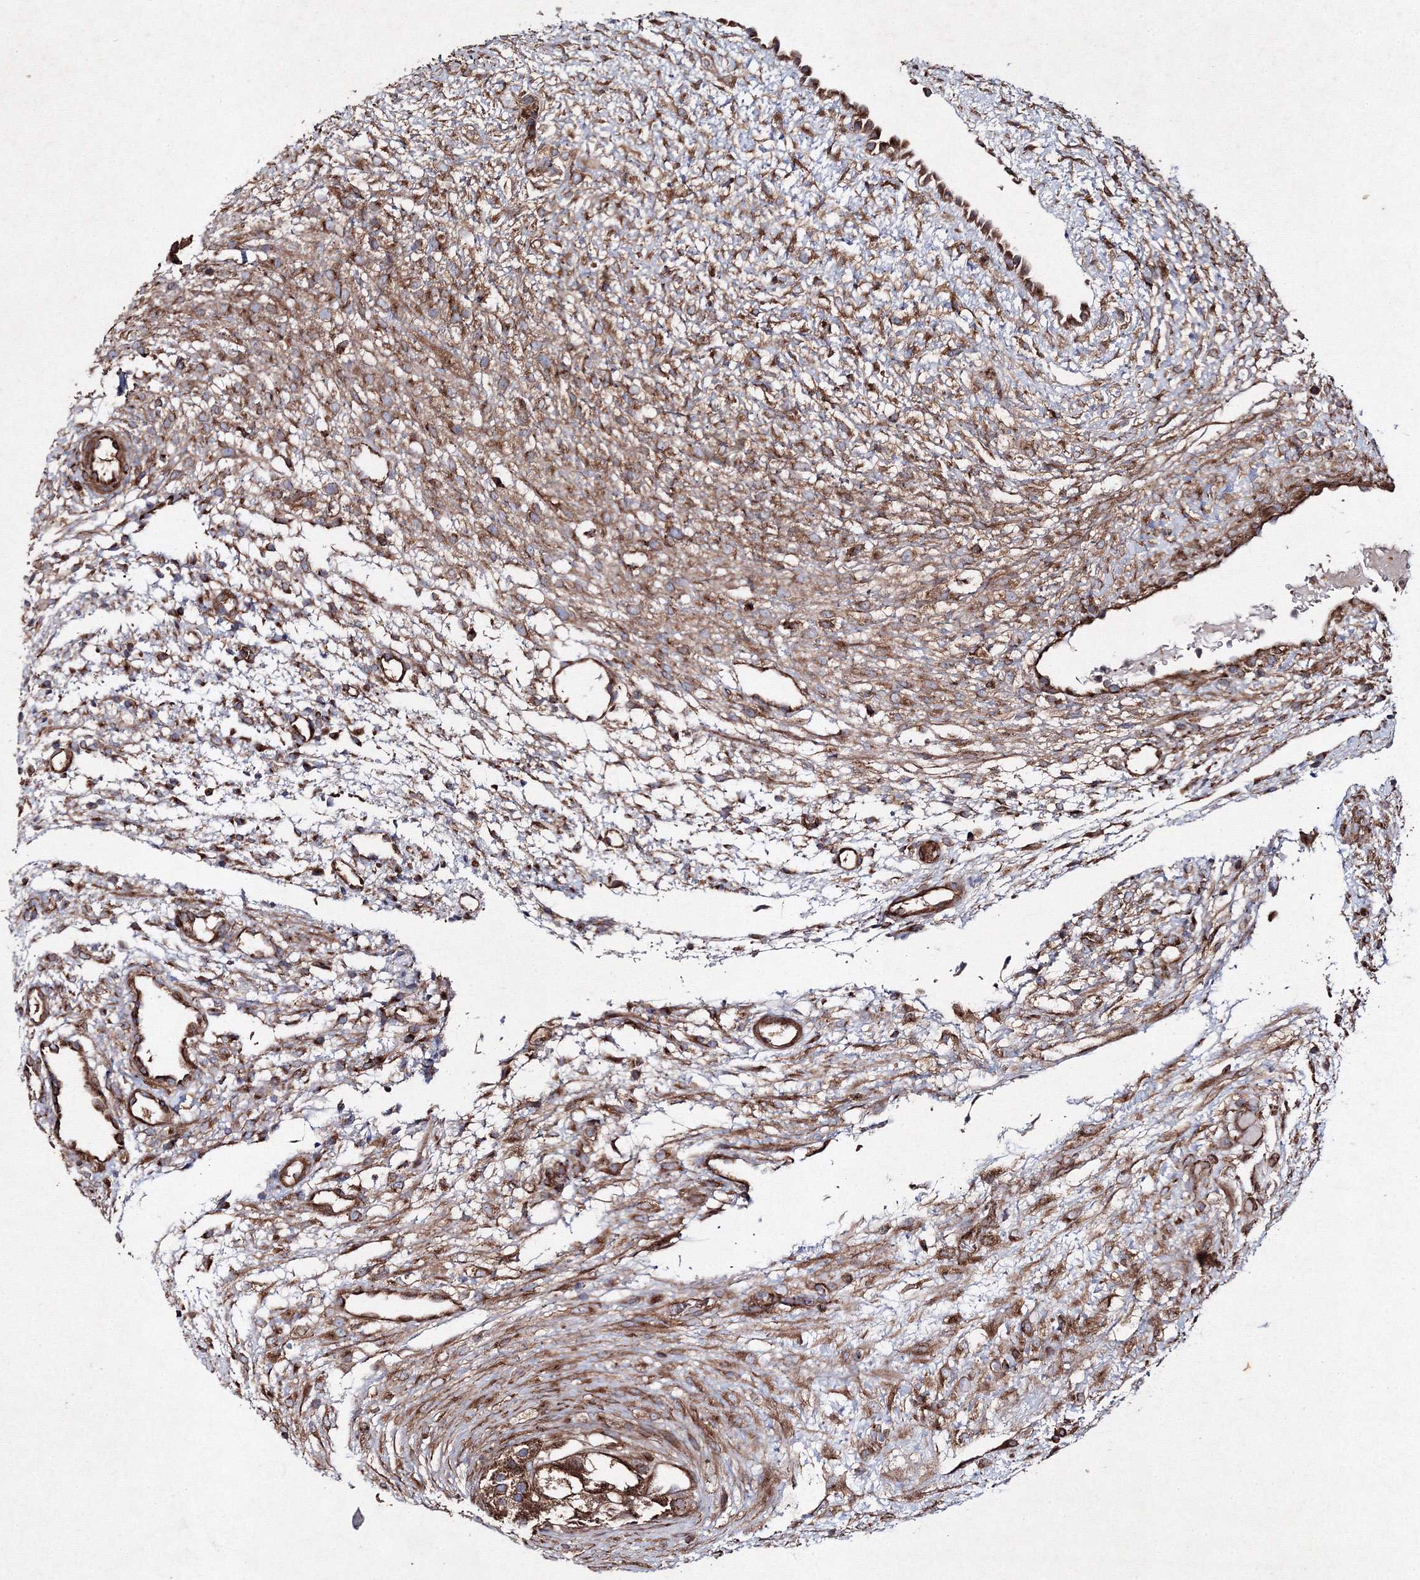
{"staining": {"intensity": "moderate", "quantity": ">75%", "location": "cytoplasmic/membranous"}, "tissue": "ovary", "cell_type": "Ovarian stroma cells", "image_type": "normal", "snomed": [{"axis": "morphology", "description": "Normal tissue, NOS"}, {"axis": "morphology", "description": "Cyst, NOS"}, {"axis": "topography", "description": "Ovary"}], "caption": "Human ovary stained with a brown dye exhibits moderate cytoplasmic/membranous positive expression in approximately >75% of ovarian stroma cells.", "gene": "GFM1", "patient": {"sex": "female", "age": 18}}